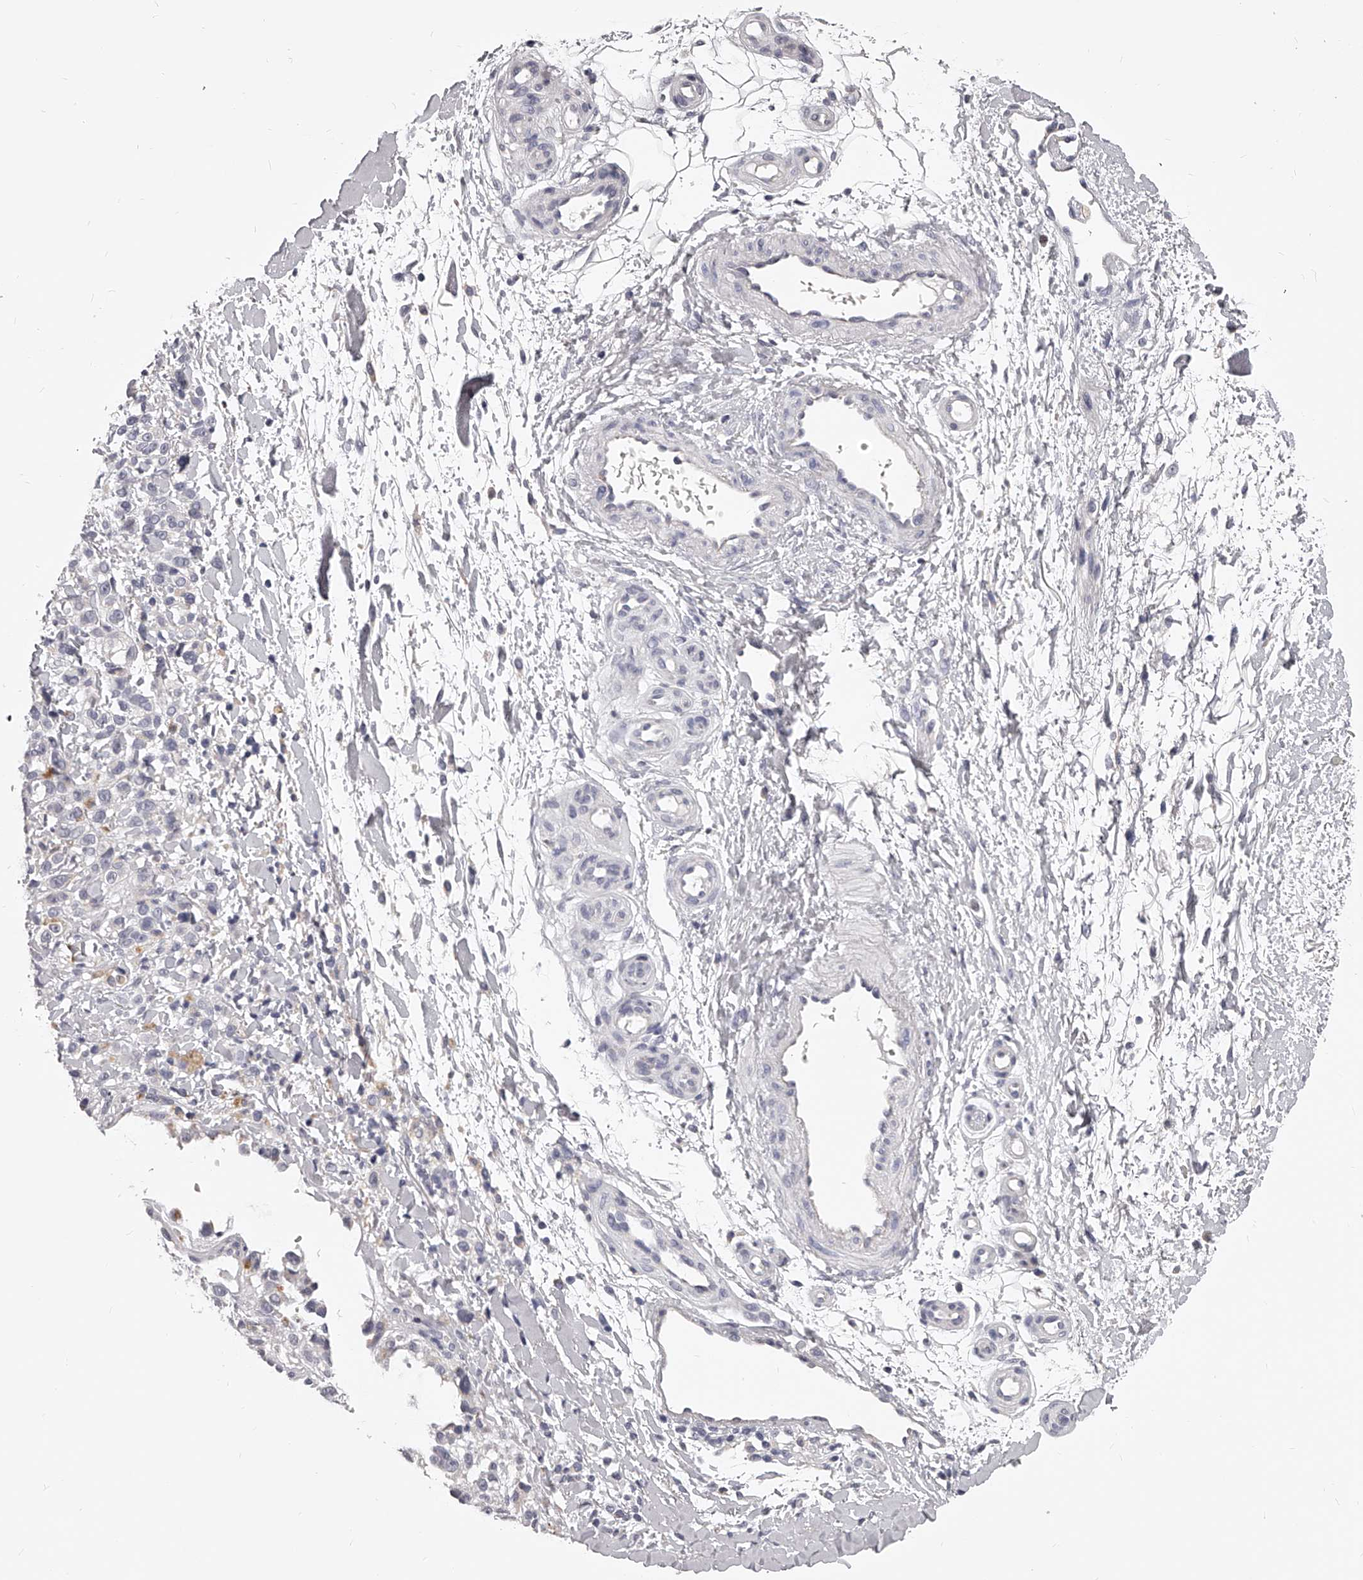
{"staining": {"intensity": "negative", "quantity": "none", "location": "none"}, "tissue": "melanoma", "cell_type": "Tumor cells", "image_type": "cancer", "snomed": [{"axis": "morphology", "description": "Malignant melanoma, Metastatic site"}, {"axis": "topography", "description": "Skin"}], "caption": "Protein analysis of melanoma demonstrates no significant positivity in tumor cells. (DAB immunohistochemistry visualized using brightfield microscopy, high magnification).", "gene": "DMRT1", "patient": {"sex": "female", "age": 72}}